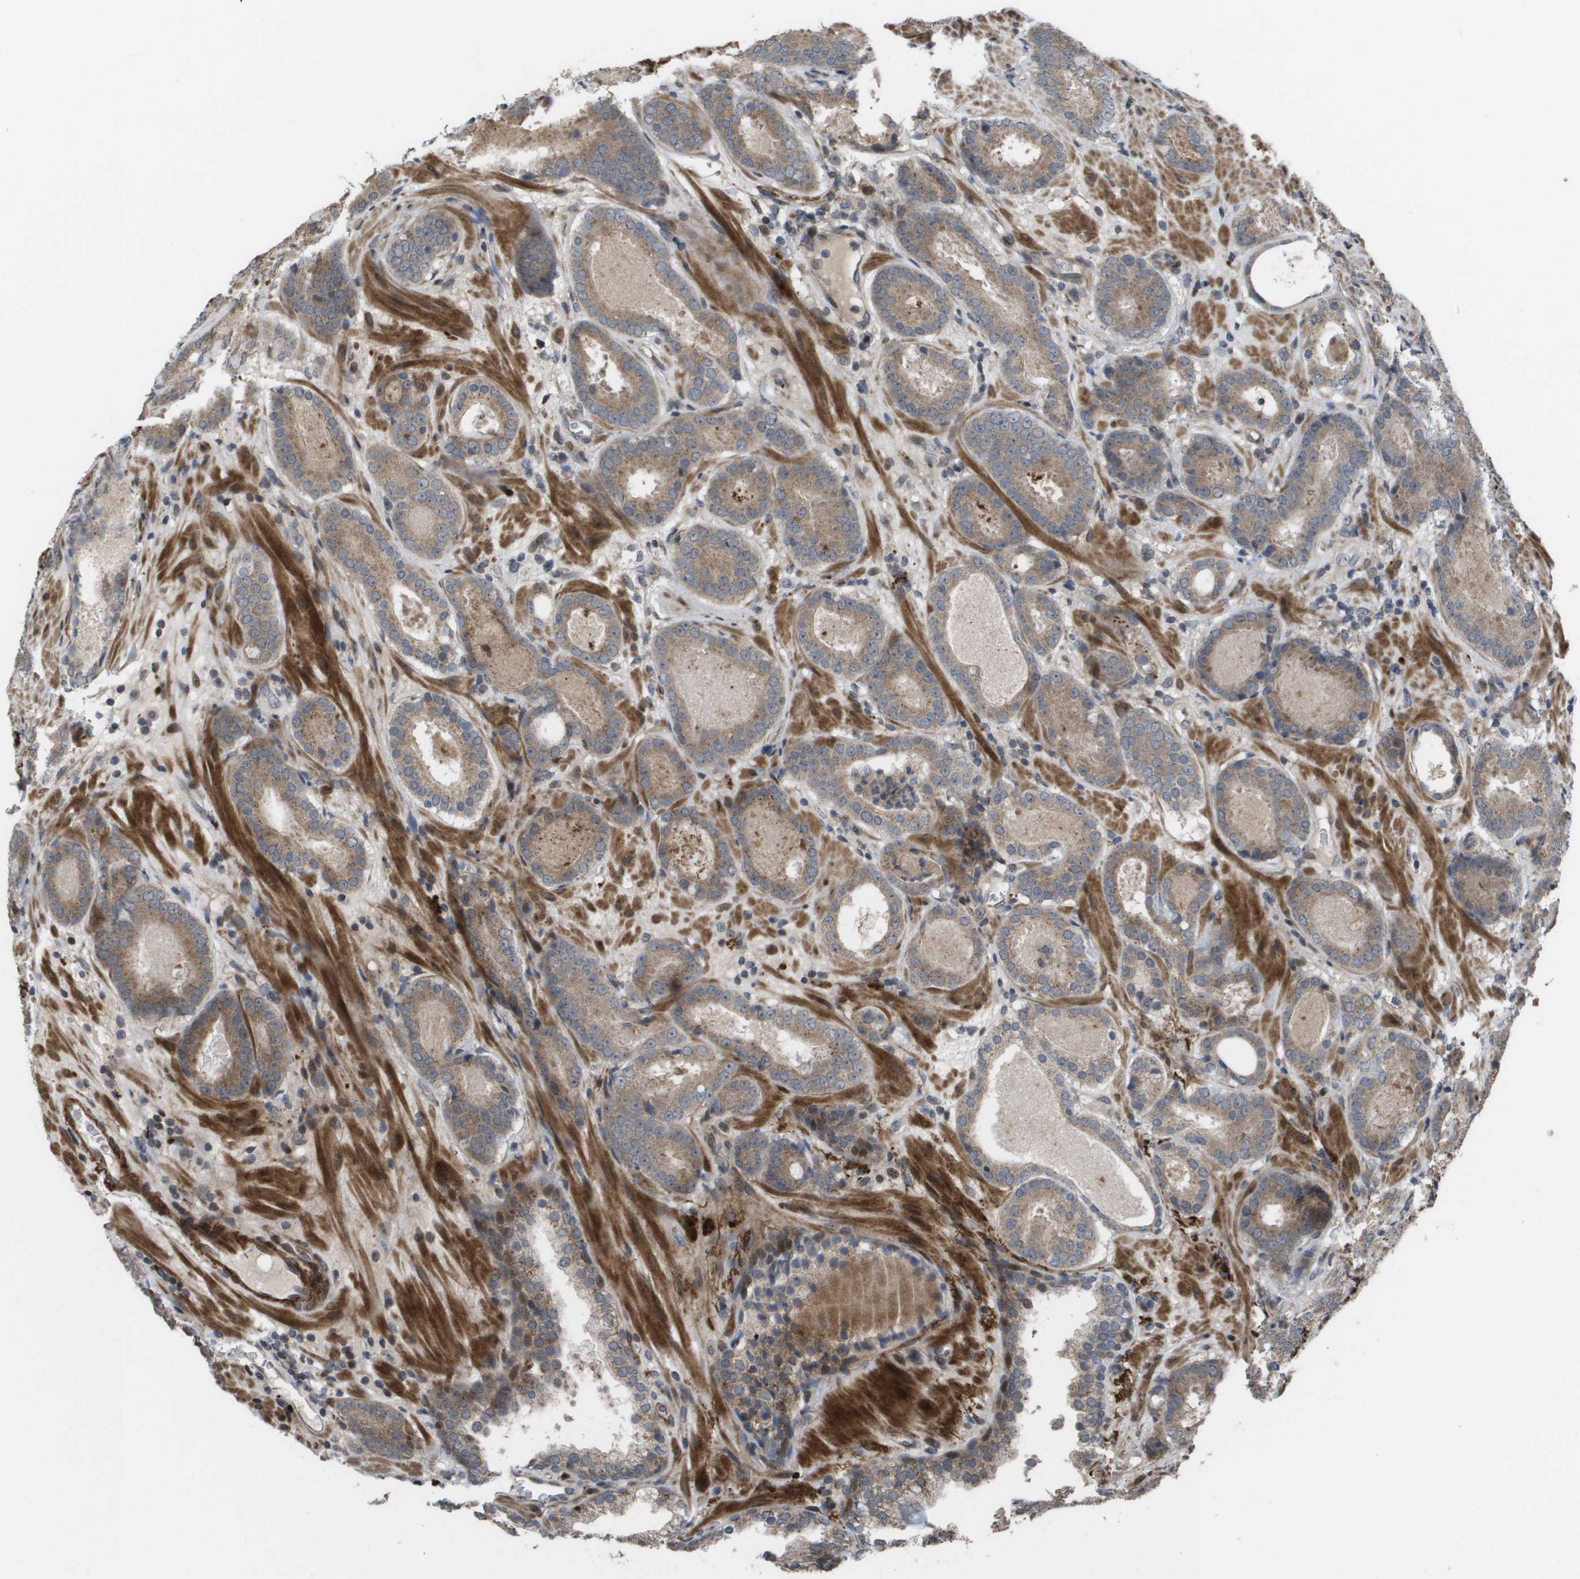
{"staining": {"intensity": "moderate", "quantity": ">75%", "location": "cytoplasmic/membranous"}, "tissue": "prostate cancer", "cell_type": "Tumor cells", "image_type": "cancer", "snomed": [{"axis": "morphology", "description": "Adenocarcinoma, Low grade"}, {"axis": "topography", "description": "Prostate"}], "caption": "Protein staining exhibits moderate cytoplasmic/membranous positivity in approximately >75% of tumor cells in prostate cancer.", "gene": "AXIN2", "patient": {"sex": "male", "age": 69}}